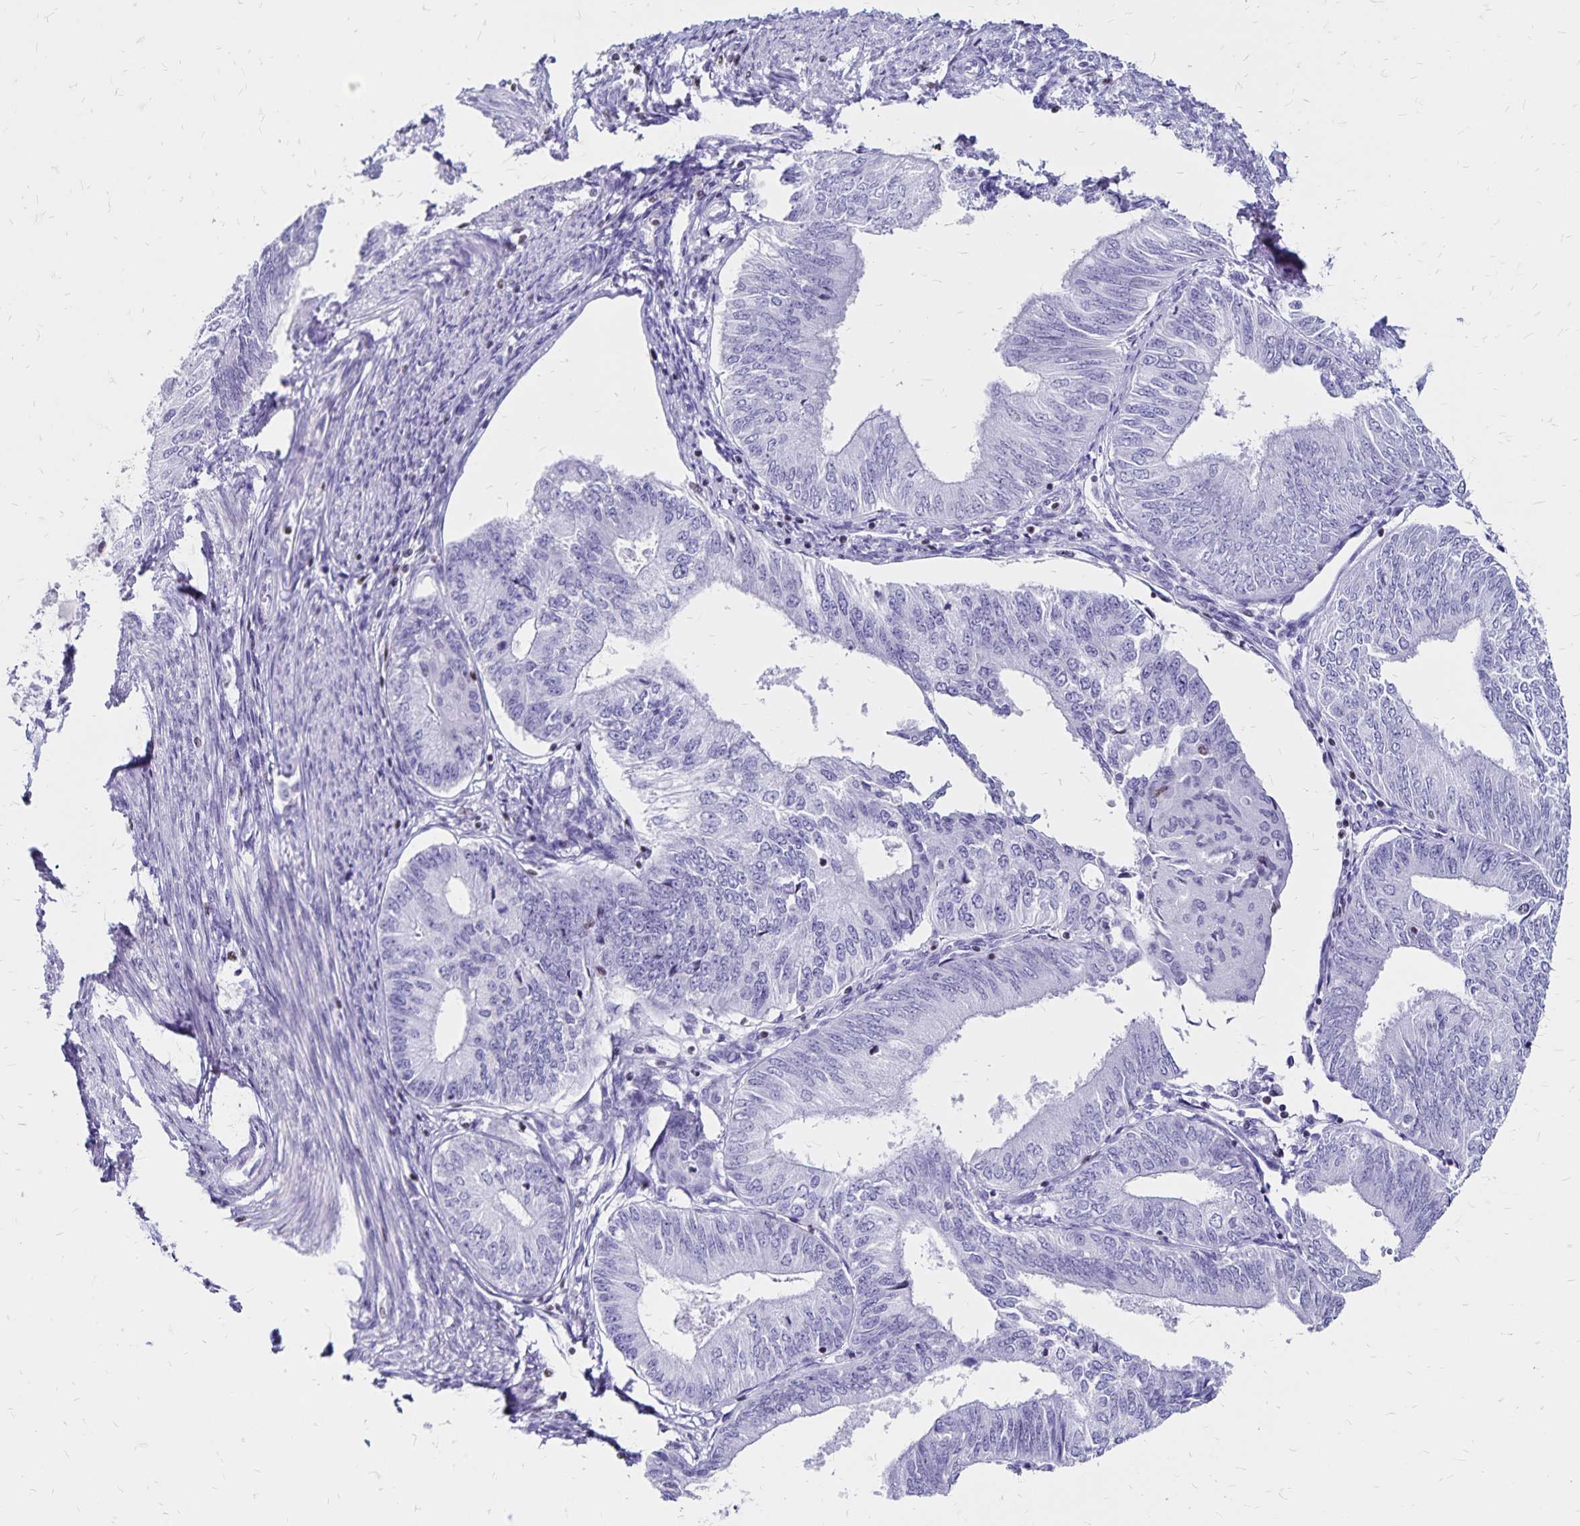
{"staining": {"intensity": "negative", "quantity": "none", "location": "none"}, "tissue": "endometrial cancer", "cell_type": "Tumor cells", "image_type": "cancer", "snomed": [{"axis": "morphology", "description": "Adenocarcinoma, NOS"}, {"axis": "topography", "description": "Endometrium"}], "caption": "Protein analysis of endometrial cancer (adenocarcinoma) shows no significant positivity in tumor cells.", "gene": "IKZF1", "patient": {"sex": "female", "age": 58}}